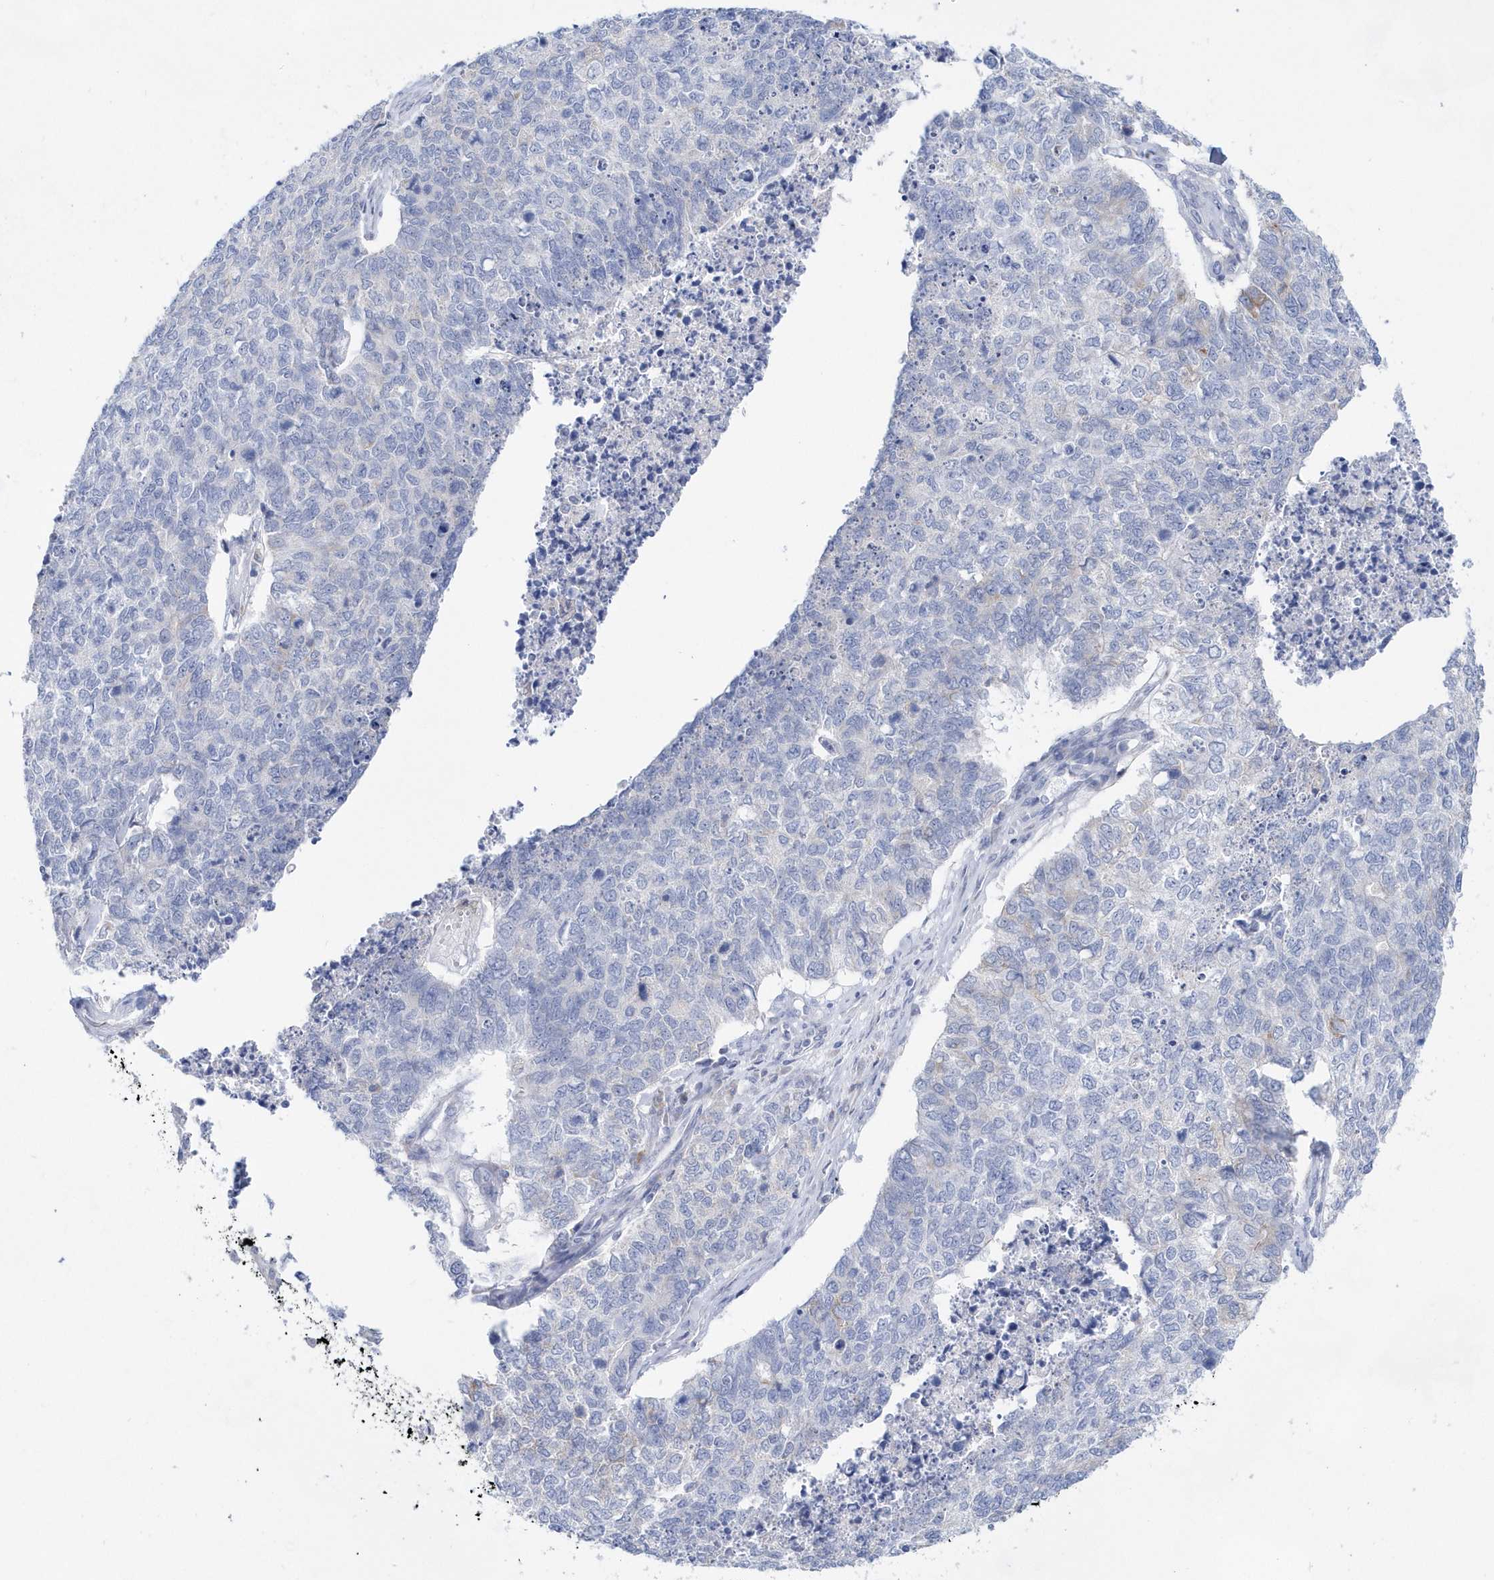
{"staining": {"intensity": "negative", "quantity": "none", "location": "none"}, "tissue": "cervical cancer", "cell_type": "Tumor cells", "image_type": "cancer", "snomed": [{"axis": "morphology", "description": "Squamous cell carcinoma, NOS"}, {"axis": "topography", "description": "Cervix"}], "caption": "DAB (3,3'-diaminobenzidine) immunohistochemical staining of squamous cell carcinoma (cervical) exhibits no significant expression in tumor cells.", "gene": "BDH2", "patient": {"sex": "female", "age": 63}}